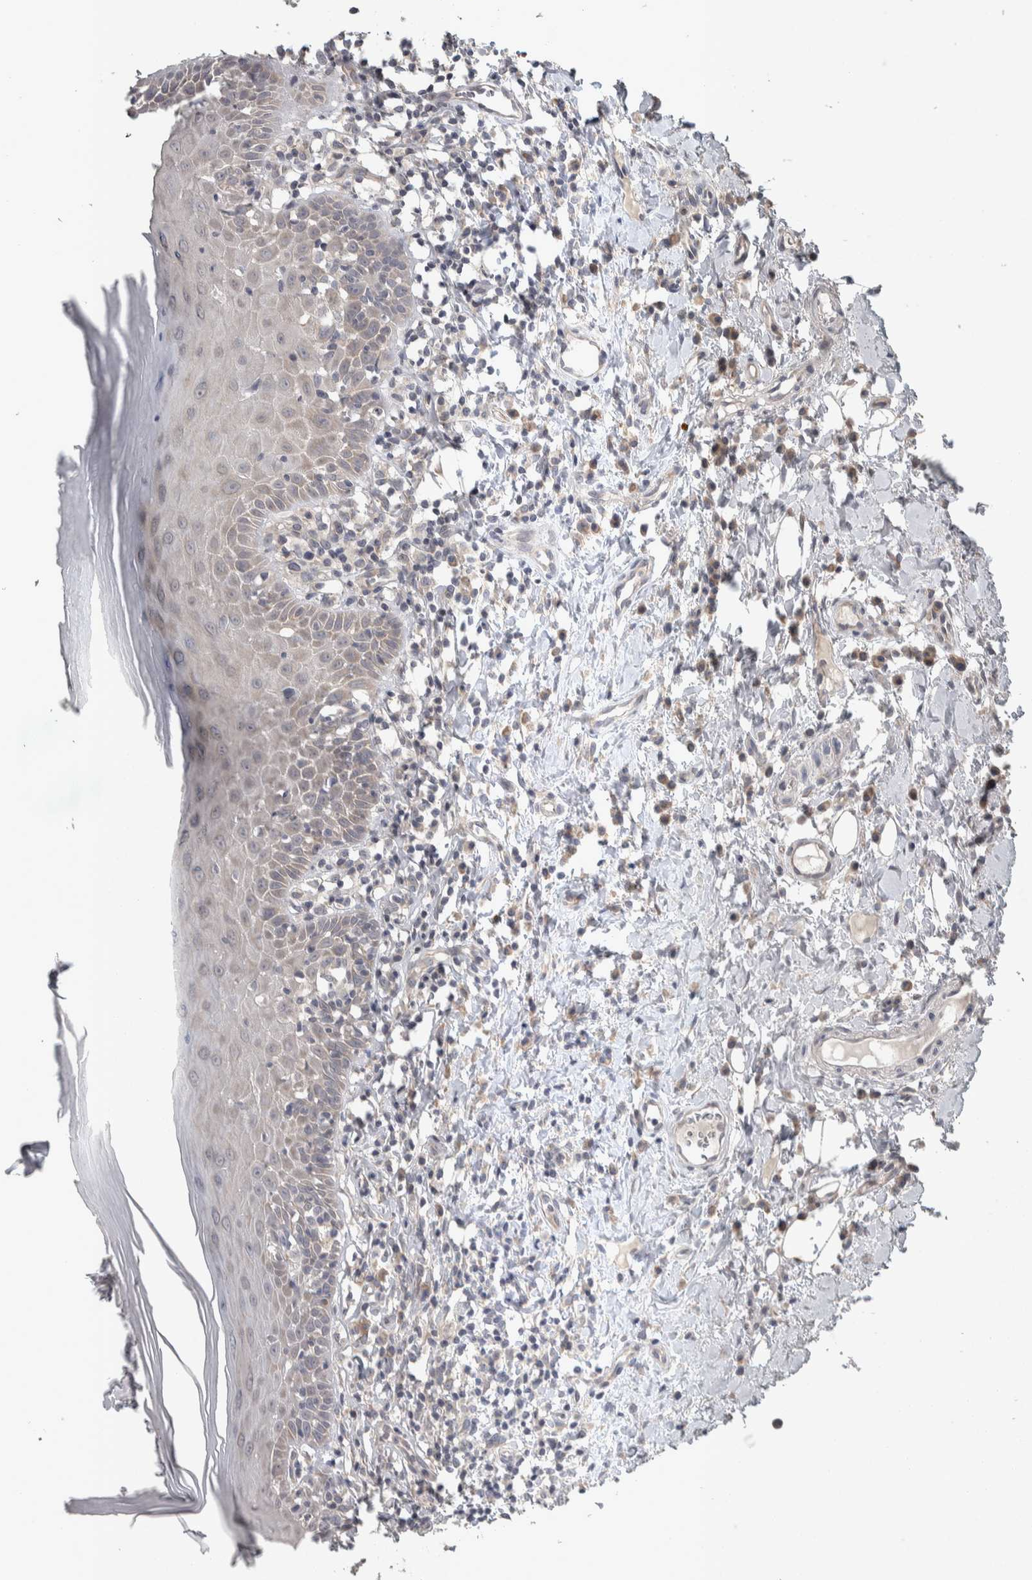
{"staining": {"intensity": "weak", "quantity": "<25%", "location": "cytoplasmic/membranous"}, "tissue": "oral mucosa", "cell_type": "Squamous epithelial cells", "image_type": "normal", "snomed": [{"axis": "morphology", "description": "Normal tissue, NOS"}, {"axis": "topography", "description": "Oral tissue"}], "caption": "Oral mucosa was stained to show a protein in brown. There is no significant positivity in squamous epithelial cells.", "gene": "SRP68", "patient": {"sex": "male", "age": 82}}